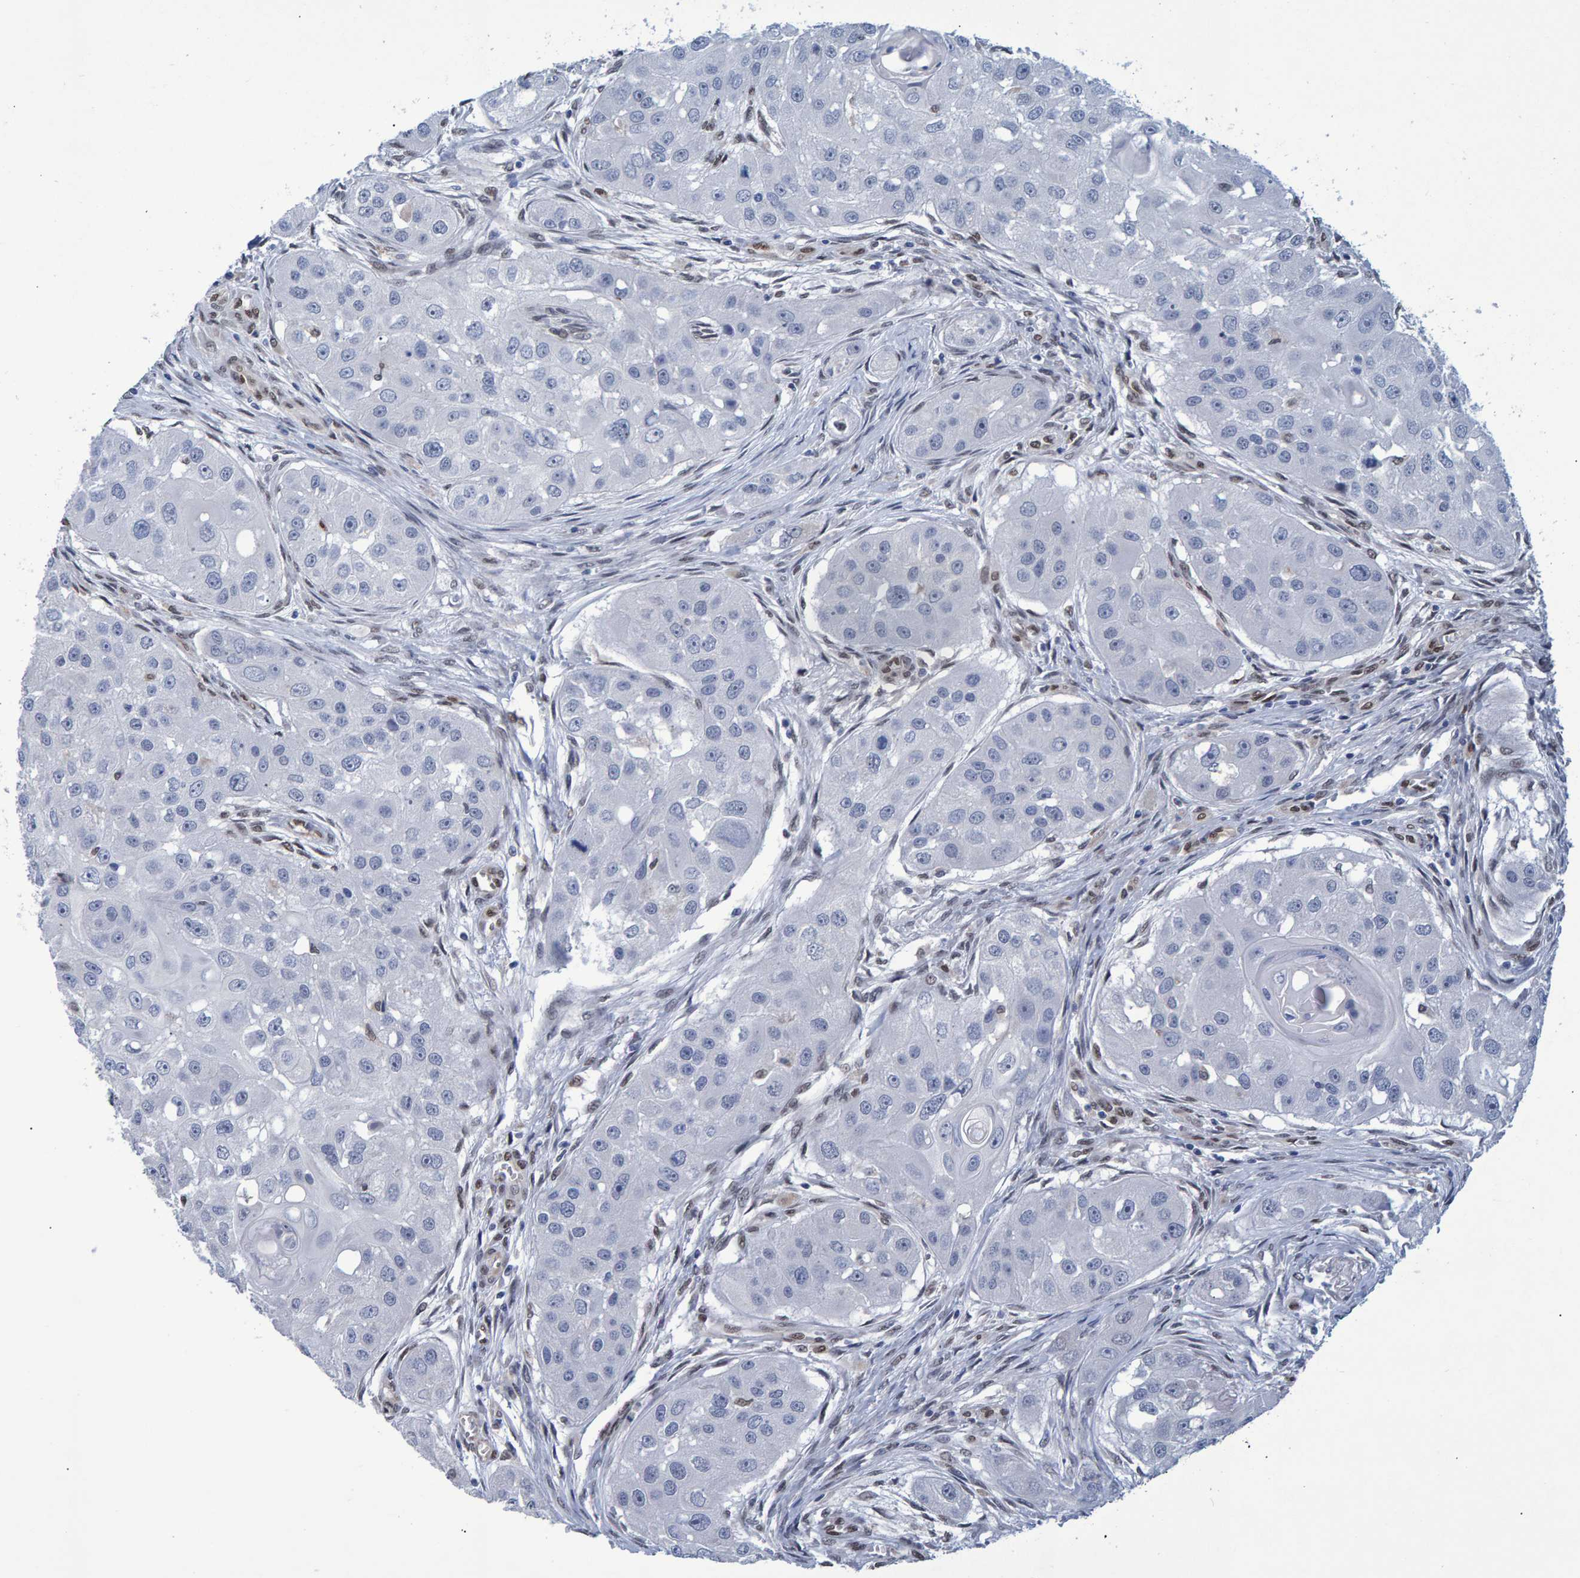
{"staining": {"intensity": "negative", "quantity": "none", "location": "none"}, "tissue": "head and neck cancer", "cell_type": "Tumor cells", "image_type": "cancer", "snomed": [{"axis": "morphology", "description": "Normal tissue, NOS"}, {"axis": "morphology", "description": "Squamous cell carcinoma, NOS"}, {"axis": "topography", "description": "Skeletal muscle"}, {"axis": "topography", "description": "Head-Neck"}], "caption": "There is no significant staining in tumor cells of head and neck squamous cell carcinoma.", "gene": "QKI", "patient": {"sex": "male", "age": 51}}